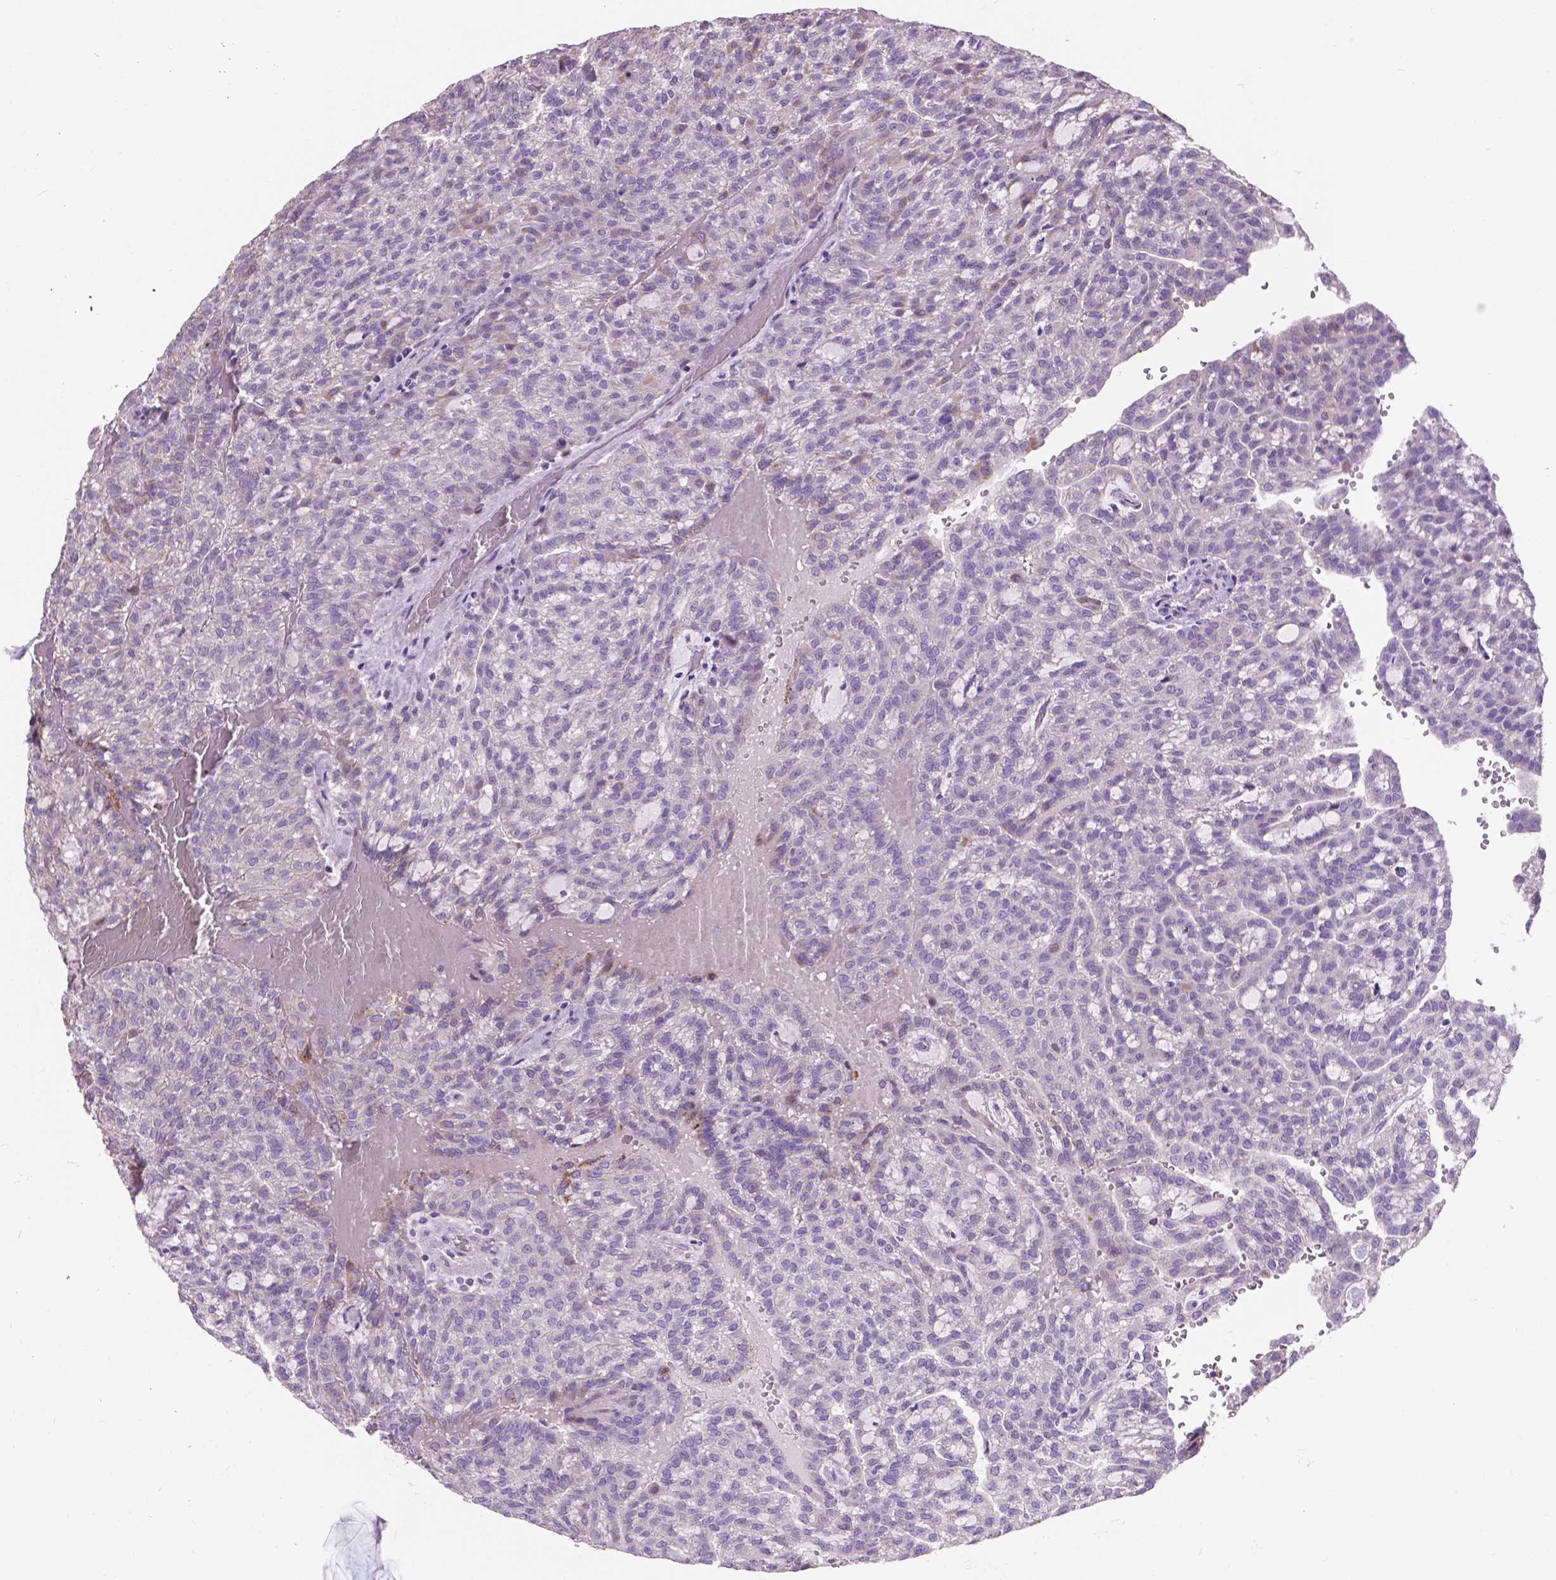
{"staining": {"intensity": "negative", "quantity": "none", "location": "none"}, "tissue": "renal cancer", "cell_type": "Tumor cells", "image_type": "cancer", "snomed": [{"axis": "morphology", "description": "Adenocarcinoma, NOS"}, {"axis": "topography", "description": "Kidney"}], "caption": "High power microscopy micrograph of an IHC photomicrograph of adenocarcinoma (renal), revealing no significant positivity in tumor cells. (Stains: DAB immunohistochemistry (IHC) with hematoxylin counter stain, Microscopy: brightfield microscopy at high magnification).", "gene": "MYH14", "patient": {"sex": "male", "age": 63}}